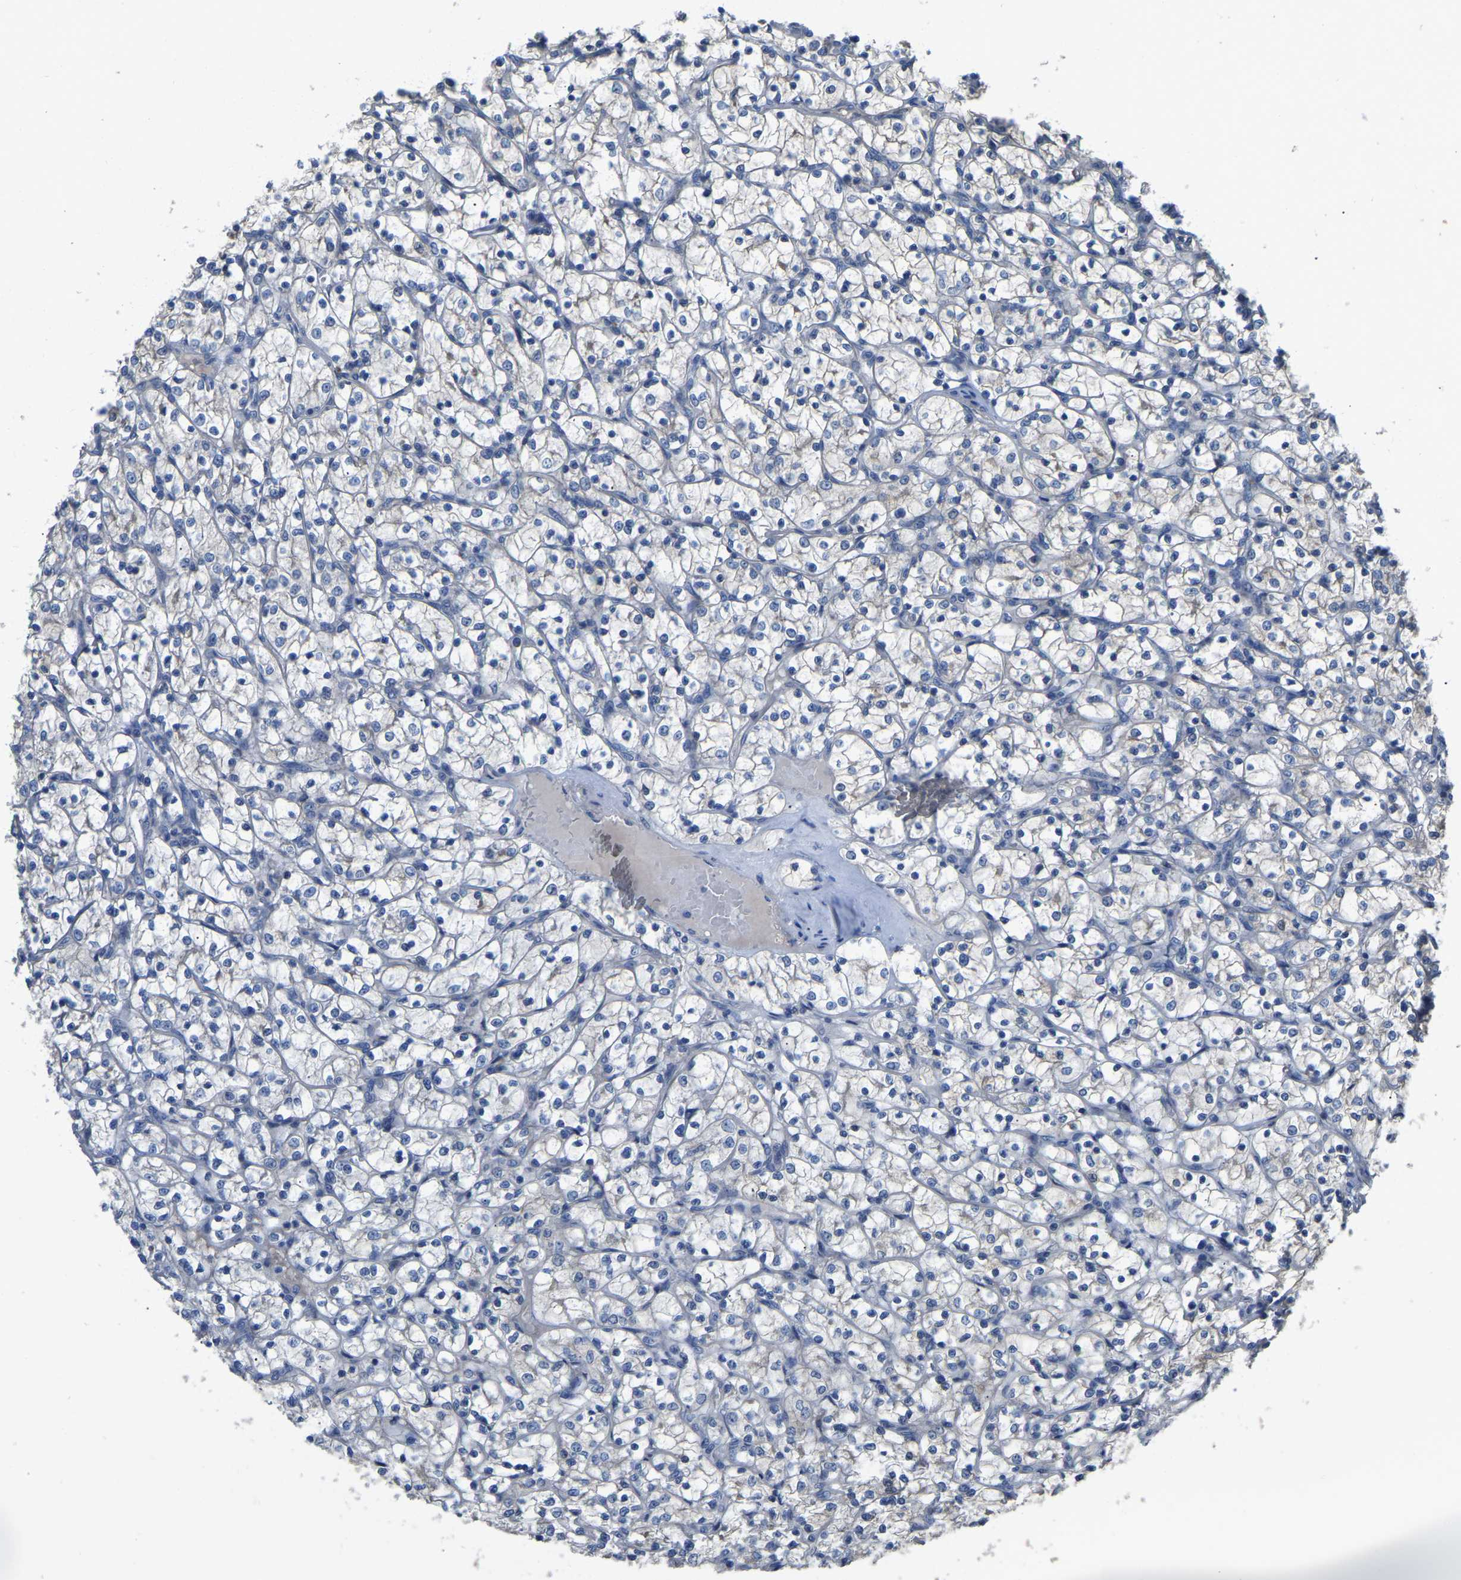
{"staining": {"intensity": "negative", "quantity": "none", "location": "none"}, "tissue": "renal cancer", "cell_type": "Tumor cells", "image_type": "cancer", "snomed": [{"axis": "morphology", "description": "Adenocarcinoma, NOS"}, {"axis": "topography", "description": "Kidney"}], "caption": "Tumor cells are negative for protein expression in human renal adenocarcinoma. (Brightfield microscopy of DAB IHC at high magnification).", "gene": "HIGD2B", "patient": {"sex": "female", "age": 69}}